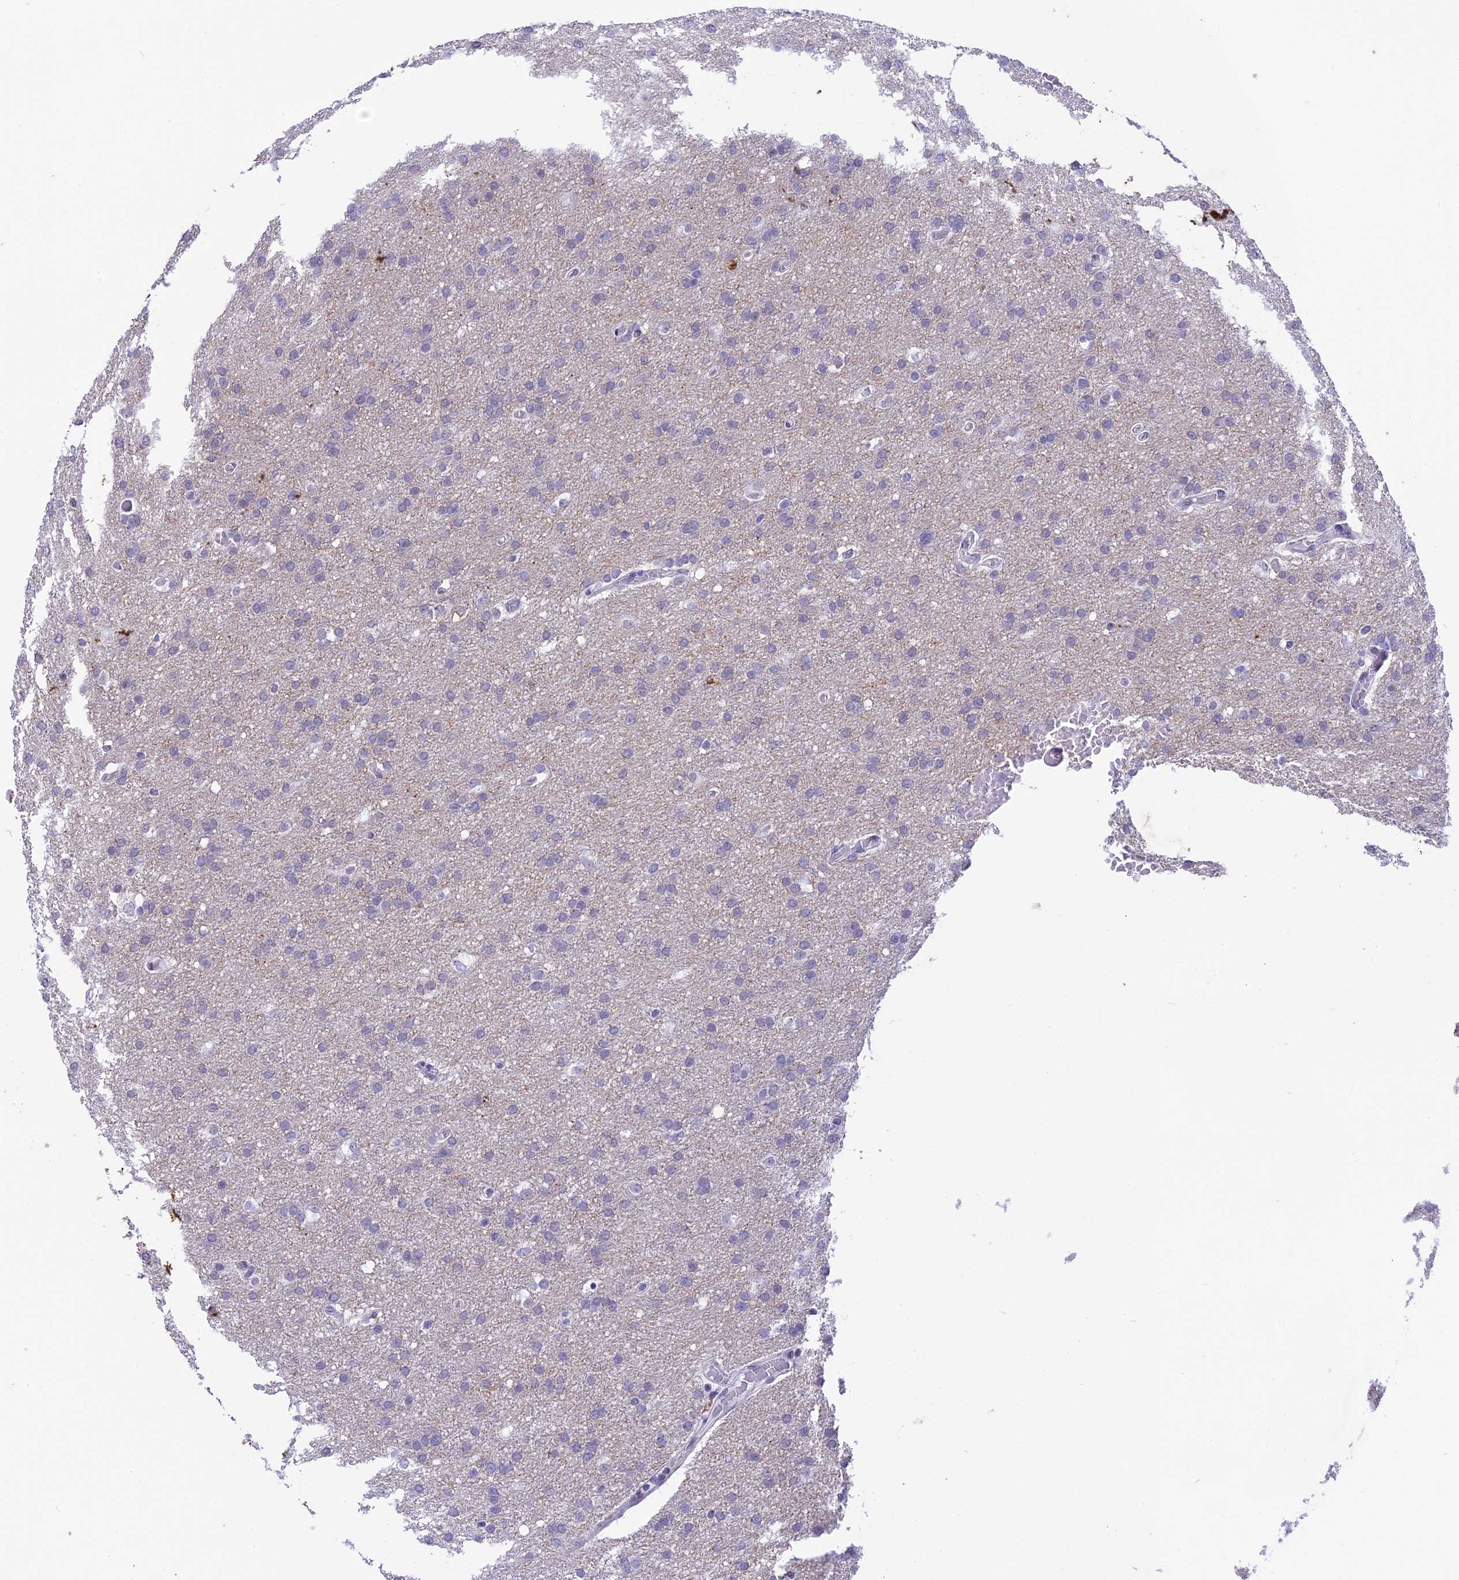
{"staining": {"intensity": "negative", "quantity": "none", "location": "none"}, "tissue": "glioma", "cell_type": "Tumor cells", "image_type": "cancer", "snomed": [{"axis": "morphology", "description": "Glioma, malignant, High grade"}, {"axis": "topography", "description": "Cerebral cortex"}], "caption": "A high-resolution photomicrograph shows immunohistochemistry (IHC) staining of malignant glioma (high-grade), which reveals no significant positivity in tumor cells.", "gene": "SPIRE2", "patient": {"sex": "female", "age": 36}}